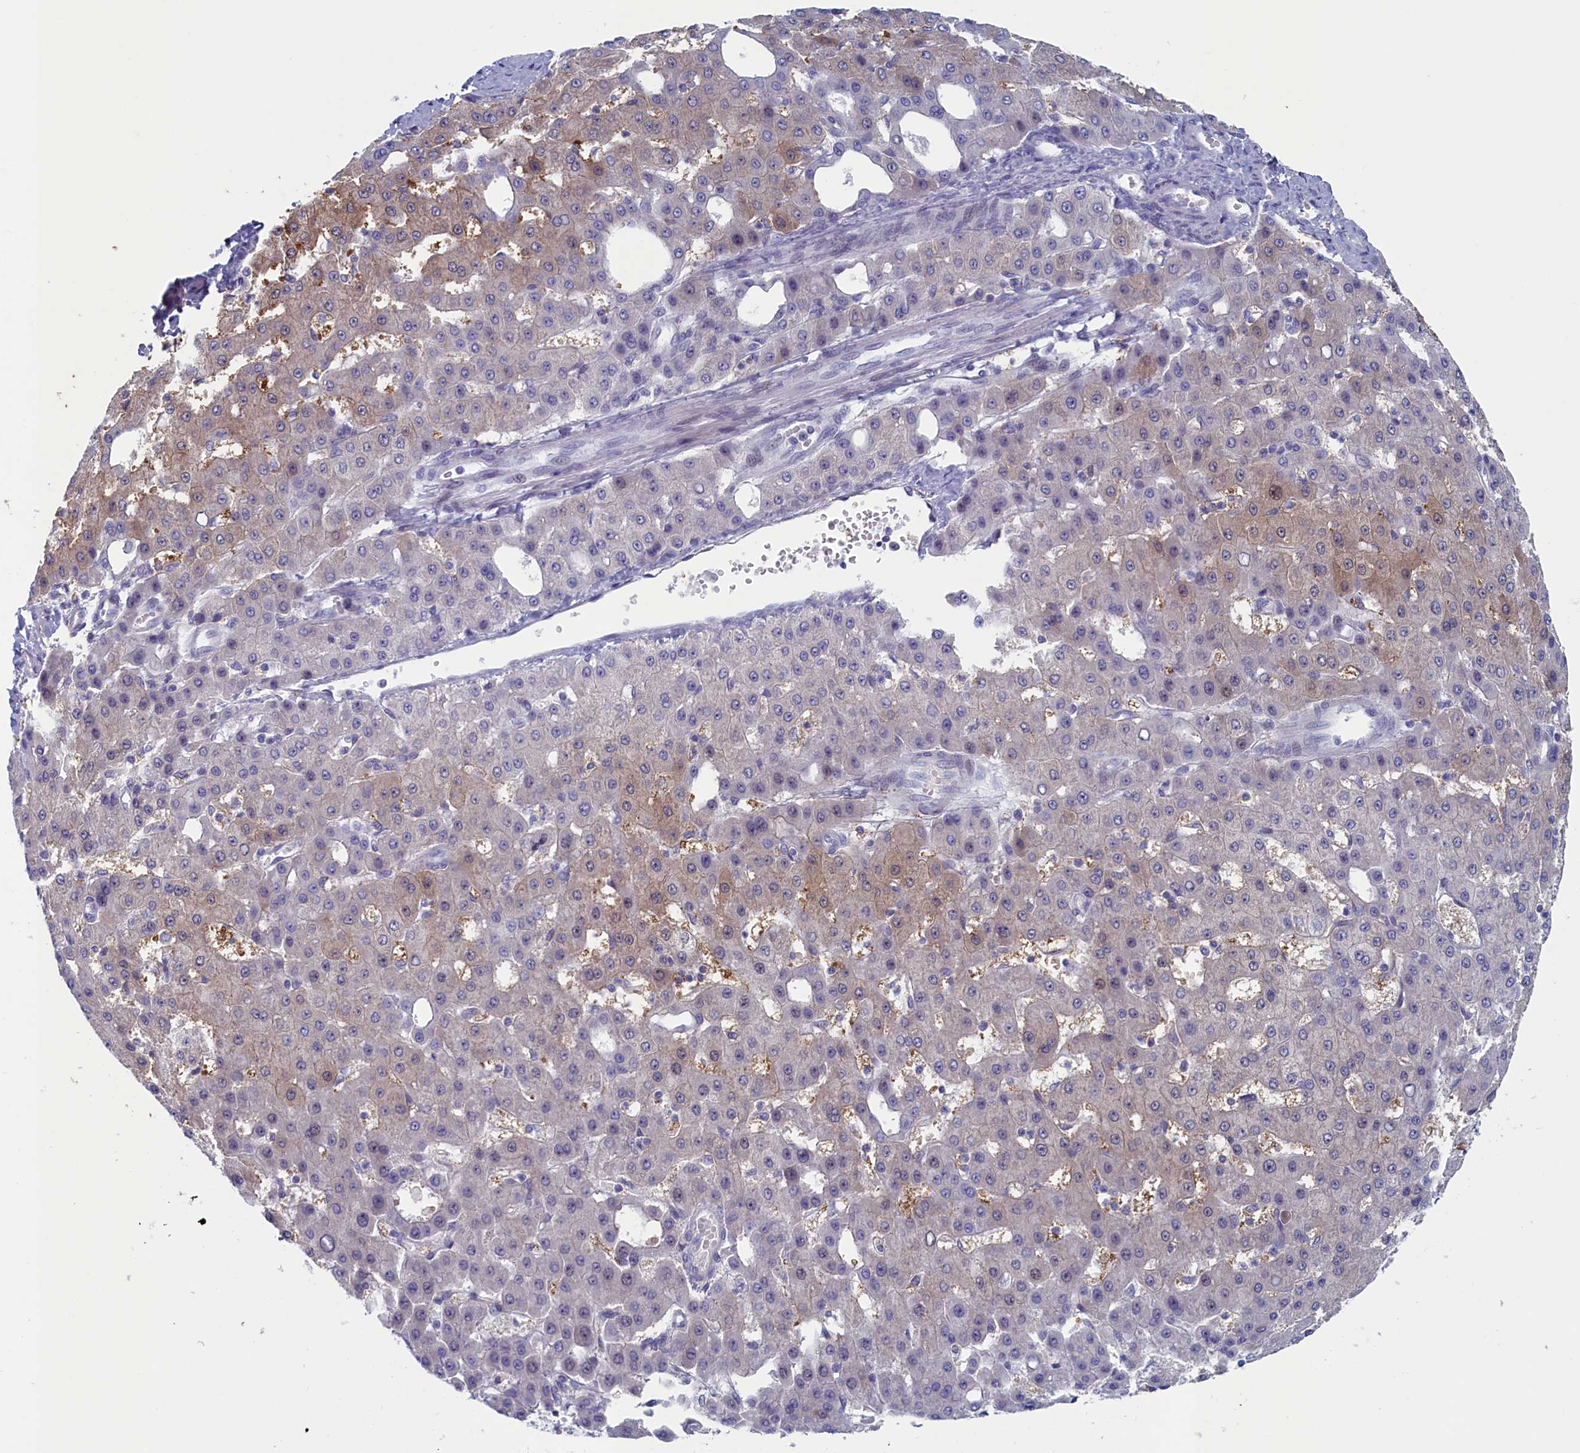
{"staining": {"intensity": "negative", "quantity": "none", "location": "none"}, "tissue": "liver cancer", "cell_type": "Tumor cells", "image_type": "cancer", "snomed": [{"axis": "morphology", "description": "Carcinoma, Hepatocellular, NOS"}, {"axis": "topography", "description": "Liver"}], "caption": "Immunohistochemical staining of hepatocellular carcinoma (liver) displays no significant positivity in tumor cells.", "gene": "WDR76", "patient": {"sex": "male", "age": 47}}